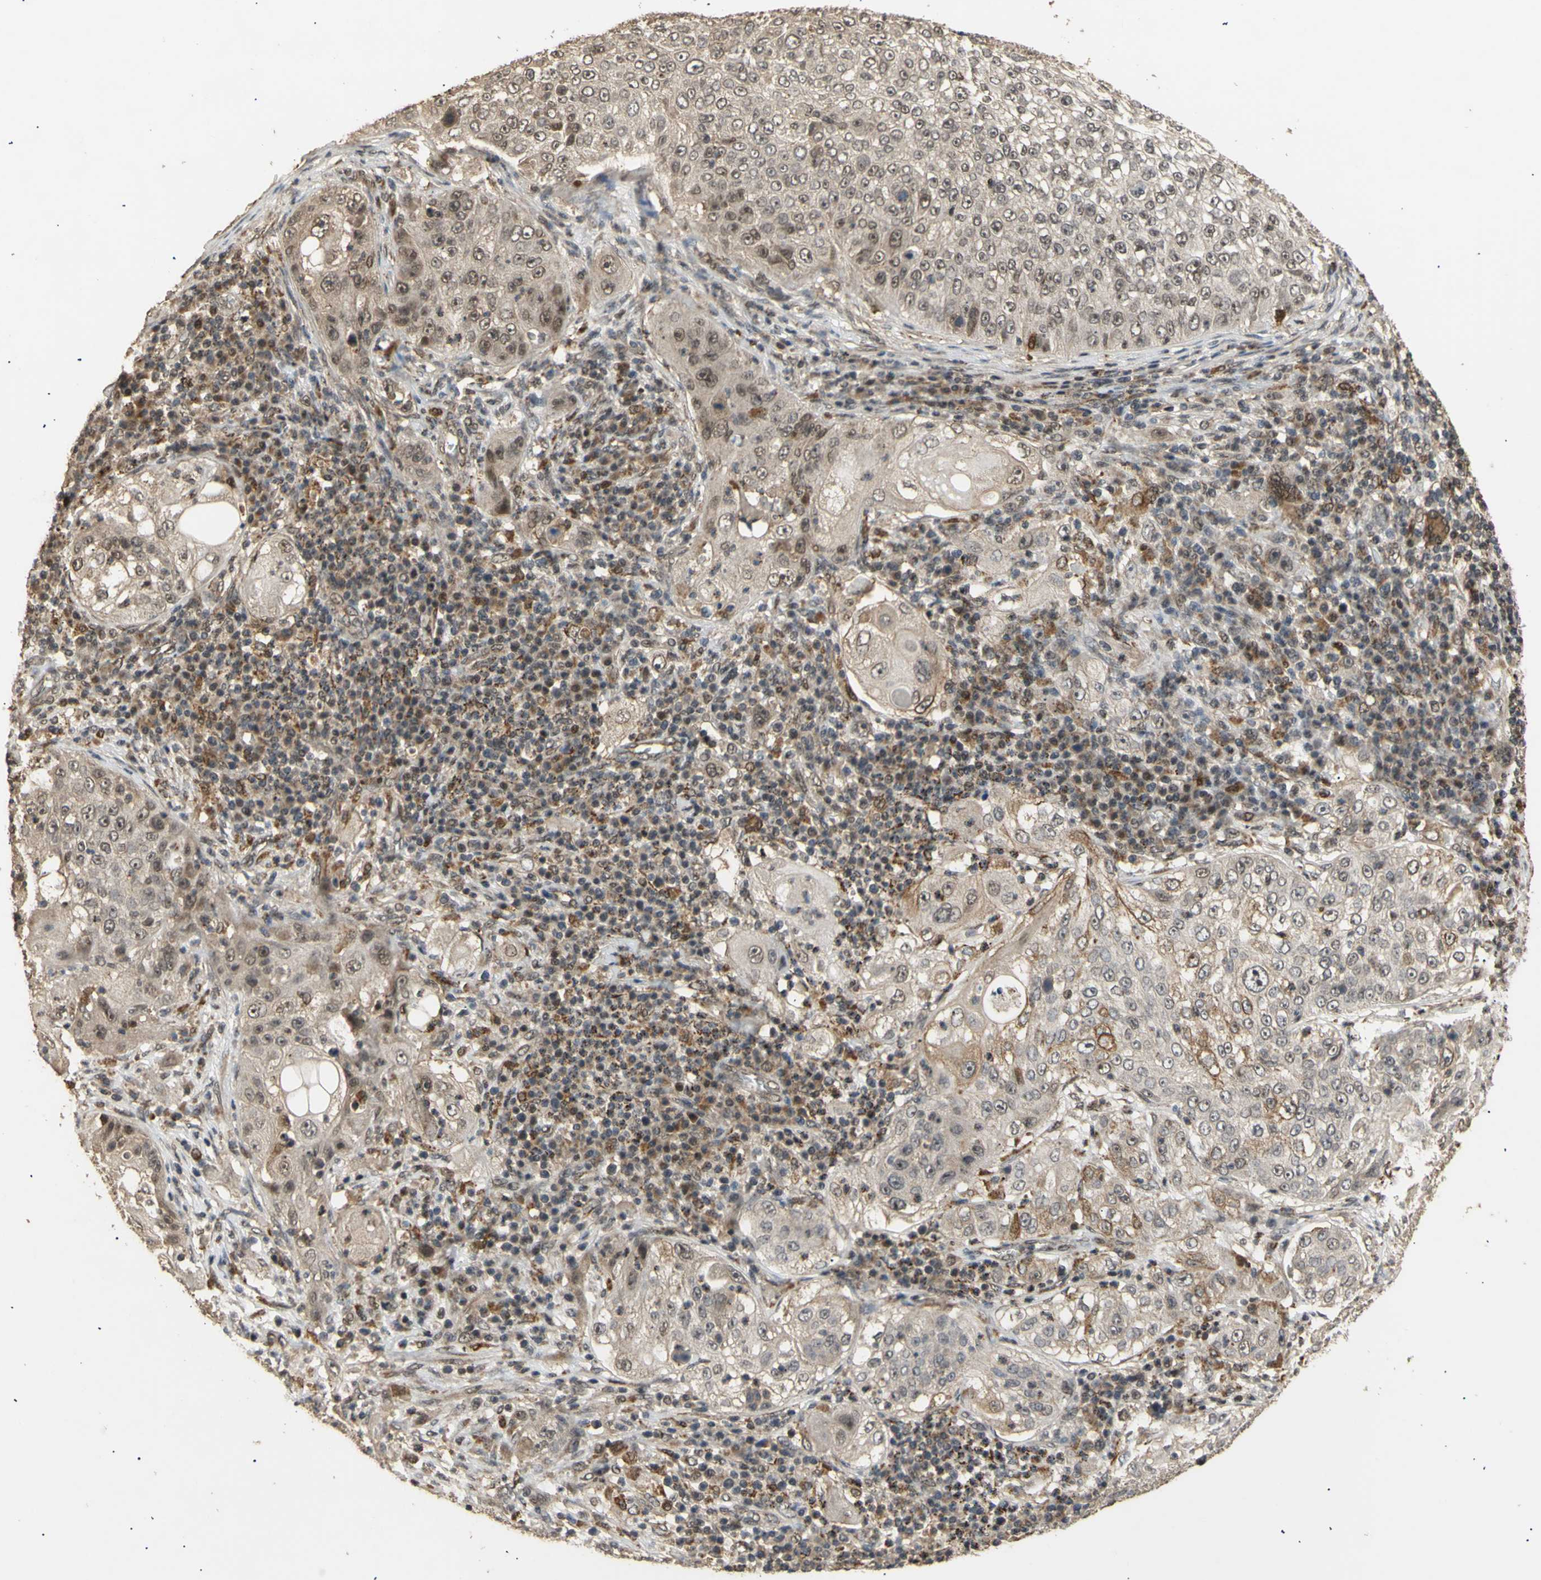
{"staining": {"intensity": "weak", "quantity": ">75%", "location": "cytoplasmic/membranous,nuclear"}, "tissue": "lung cancer", "cell_type": "Tumor cells", "image_type": "cancer", "snomed": [{"axis": "morphology", "description": "Inflammation, NOS"}, {"axis": "morphology", "description": "Squamous cell carcinoma, NOS"}, {"axis": "topography", "description": "Lymph node"}, {"axis": "topography", "description": "Soft tissue"}, {"axis": "topography", "description": "Lung"}], "caption": "Squamous cell carcinoma (lung) stained for a protein (brown) exhibits weak cytoplasmic/membranous and nuclear positive staining in approximately >75% of tumor cells.", "gene": "GTF2E2", "patient": {"sex": "male", "age": 66}}